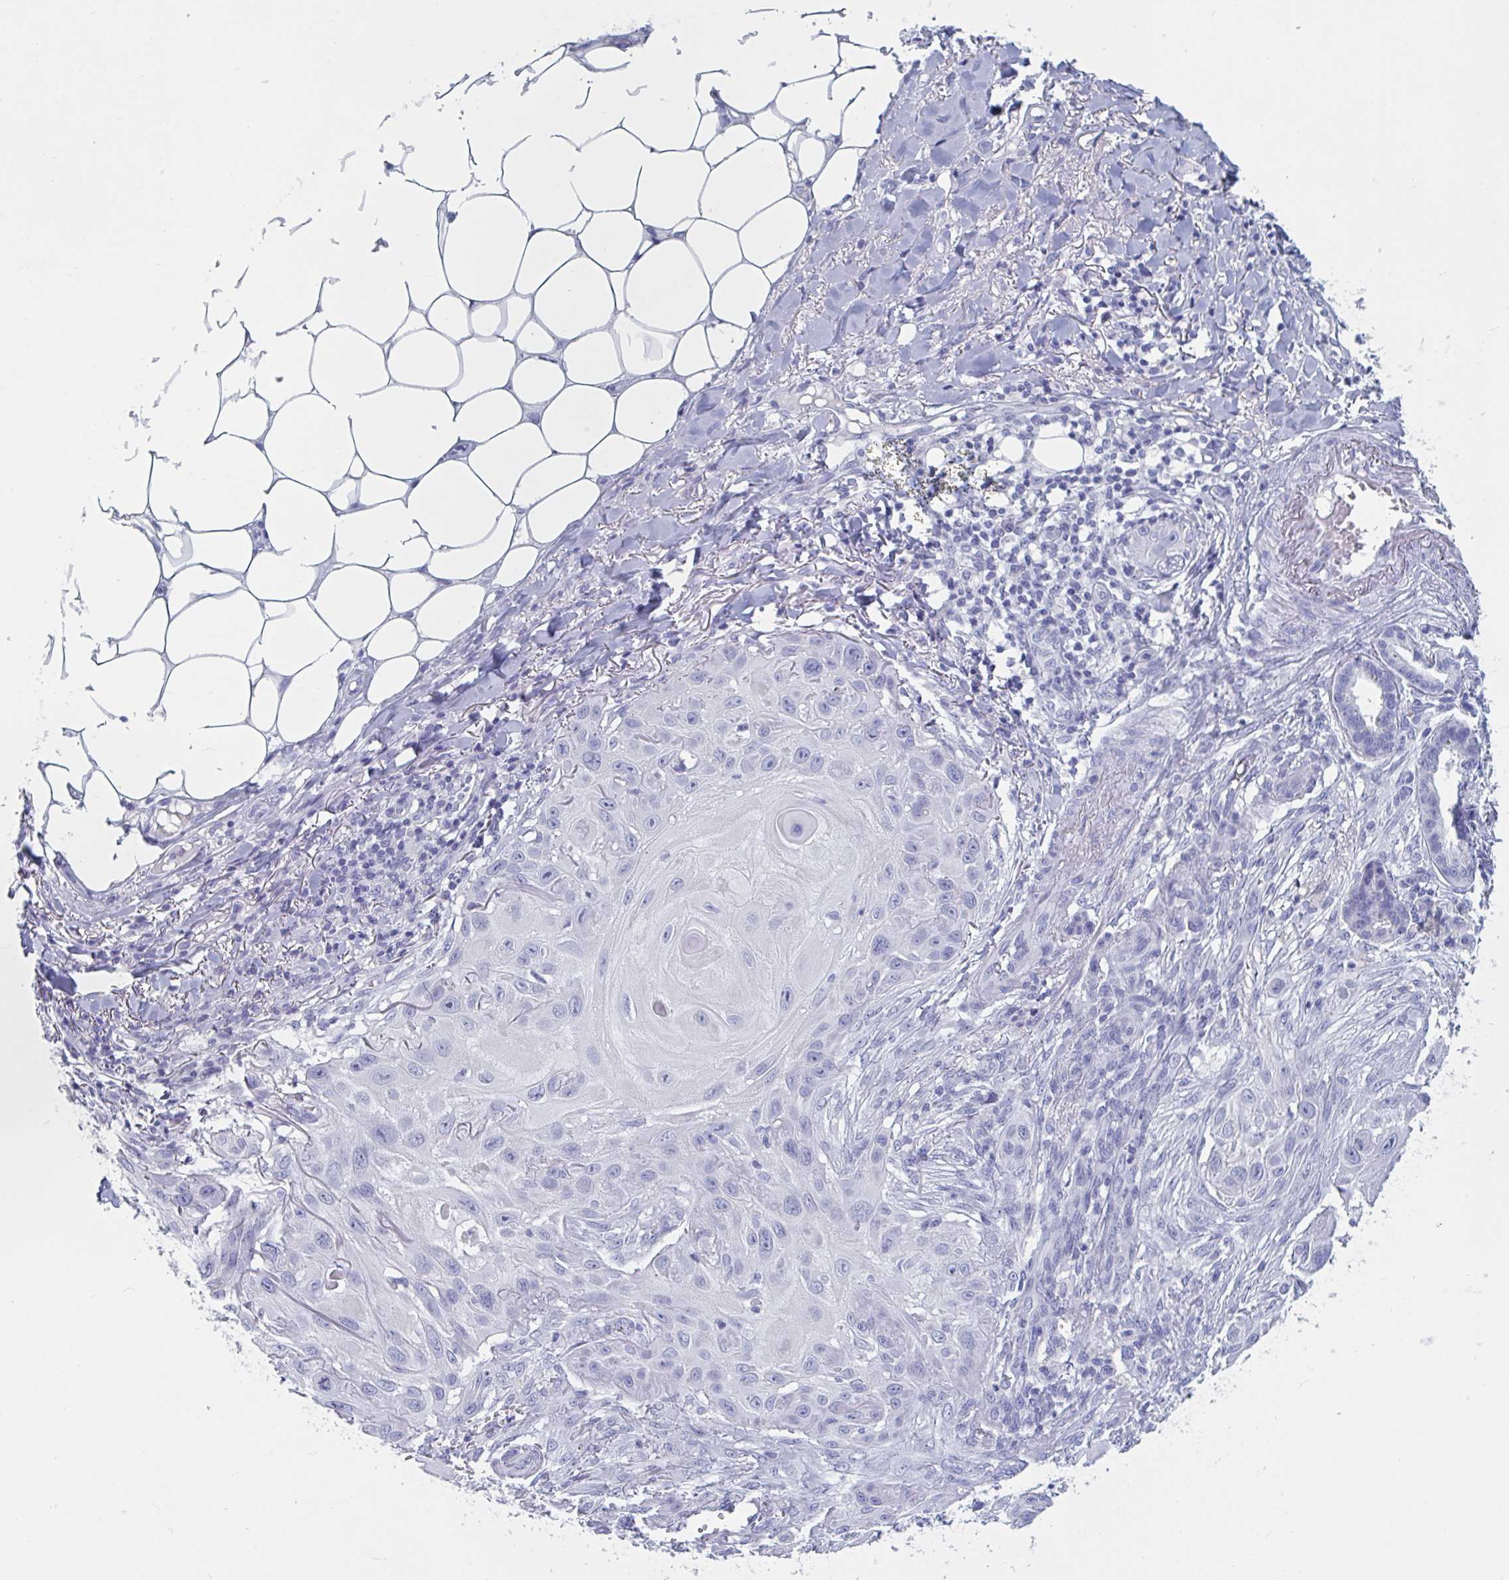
{"staining": {"intensity": "negative", "quantity": "none", "location": "none"}, "tissue": "skin cancer", "cell_type": "Tumor cells", "image_type": "cancer", "snomed": [{"axis": "morphology", "description": "Squamous cell carcinoma, NOS"}, {"axis": "topography", "description": "Skin"}], "caption": "The image displays no staining of tumor cells in squamous cell carcinoma (skin). (DAB immunohistochemistry with hematoxylin counter stain).", "gene": "DPEP3", "patient": {"sex": "female", "age": 91}}